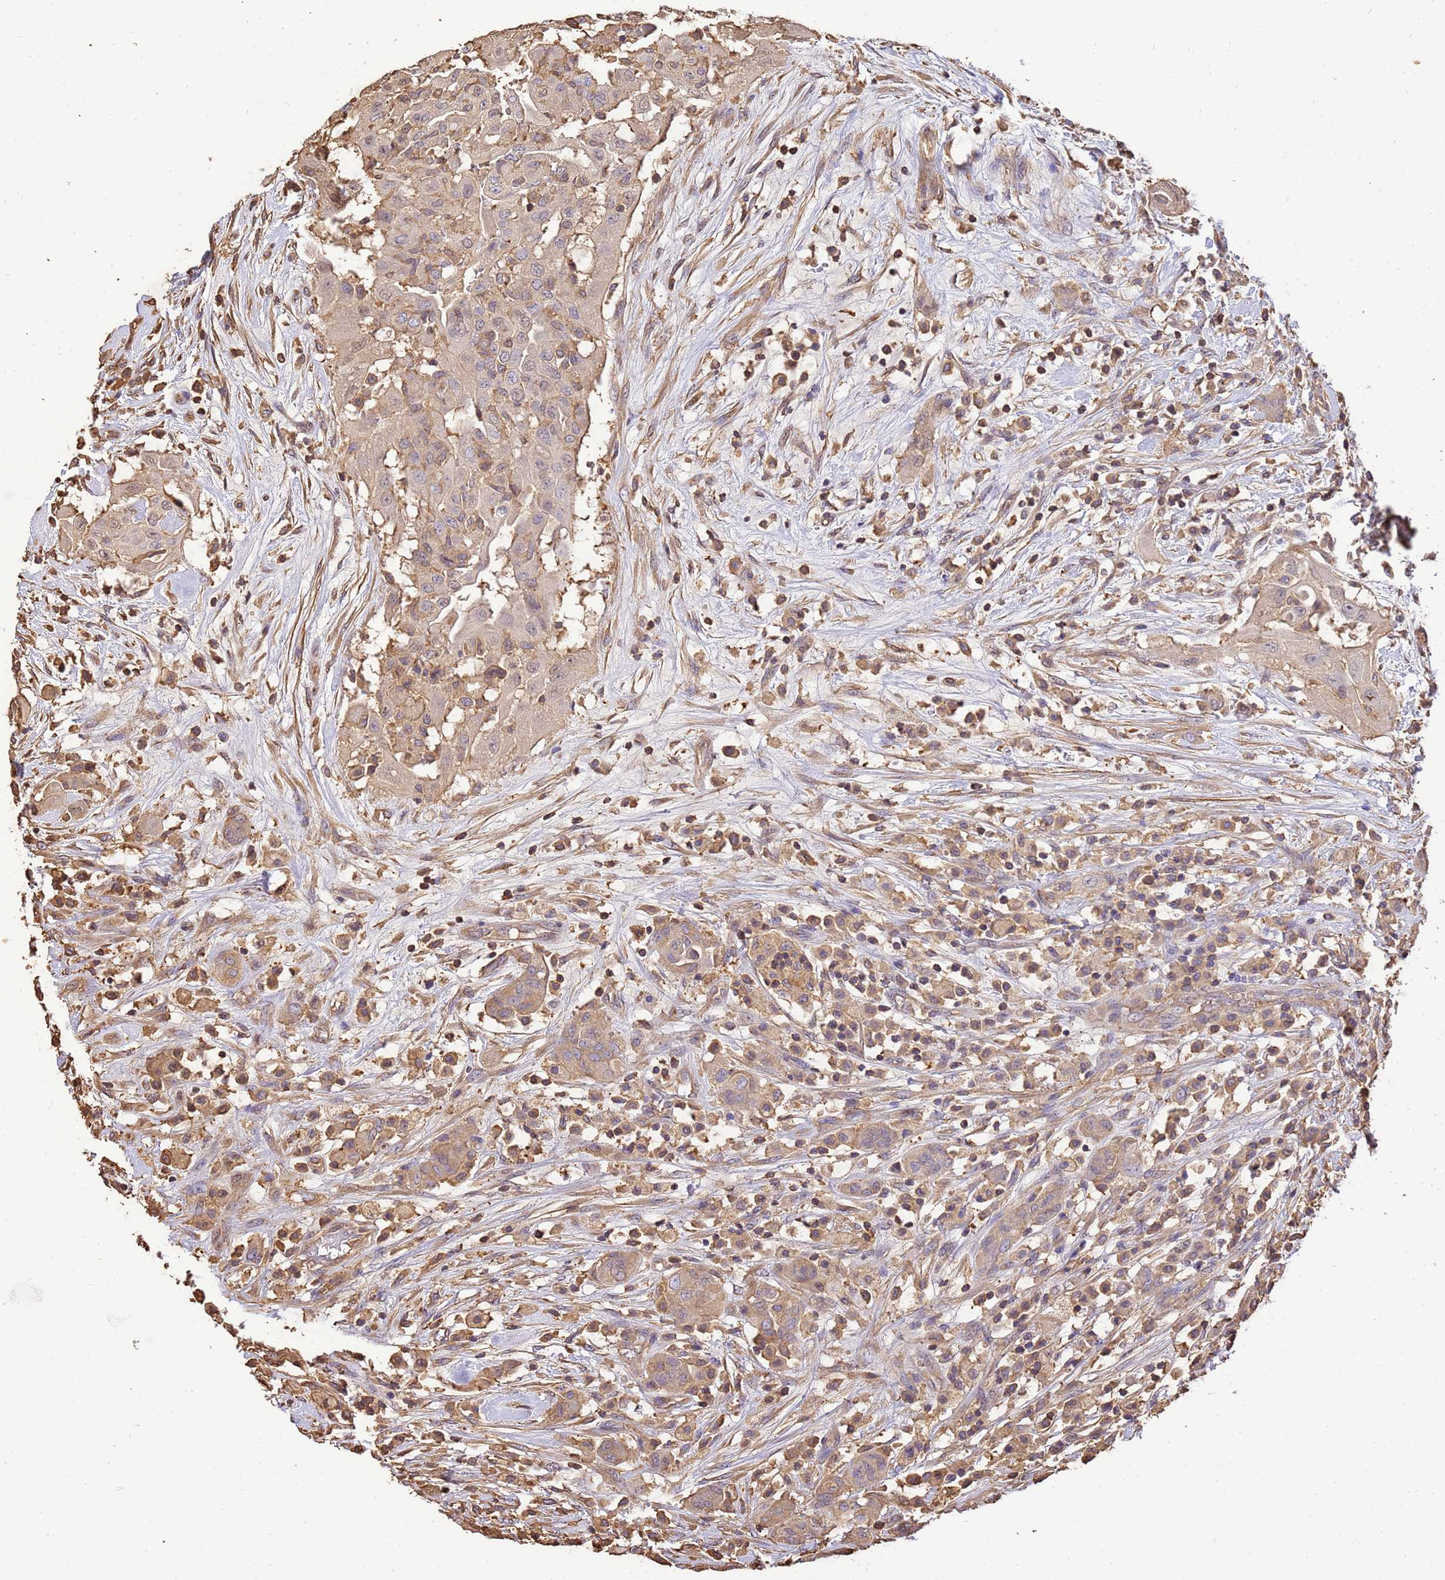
{"staining": {"intensity": "weak", "quantity": "25%-75%", "location": "cytoplasmic/membranous"}, "tissue": "thyroid cancer", "cell_type": "Tumor cells", "image_type": "cancer", "snomed": [{"axis": "morphology", "description": "Papillary adenocarcinoma, NOS"}, {"axis": "topography", "description": "Thyroid gland"}], "caption": "Immunohistochemistry (IHC) (DAB (3,3'-diaminobenzidine)) staining of papillary adenocarcinoma (thyroid) exhibits weak cytoplasmic/membranous protein positivity in approximately 25%-75% of tumor cells. Using DAB (3,3'-diaminobenzidine) (brown) and hematoxylin (blue) stains, captured at high magnification using brightfield microscopy.", "gene": "WDR64", "patient": {"sex": "female", "age": 59}}